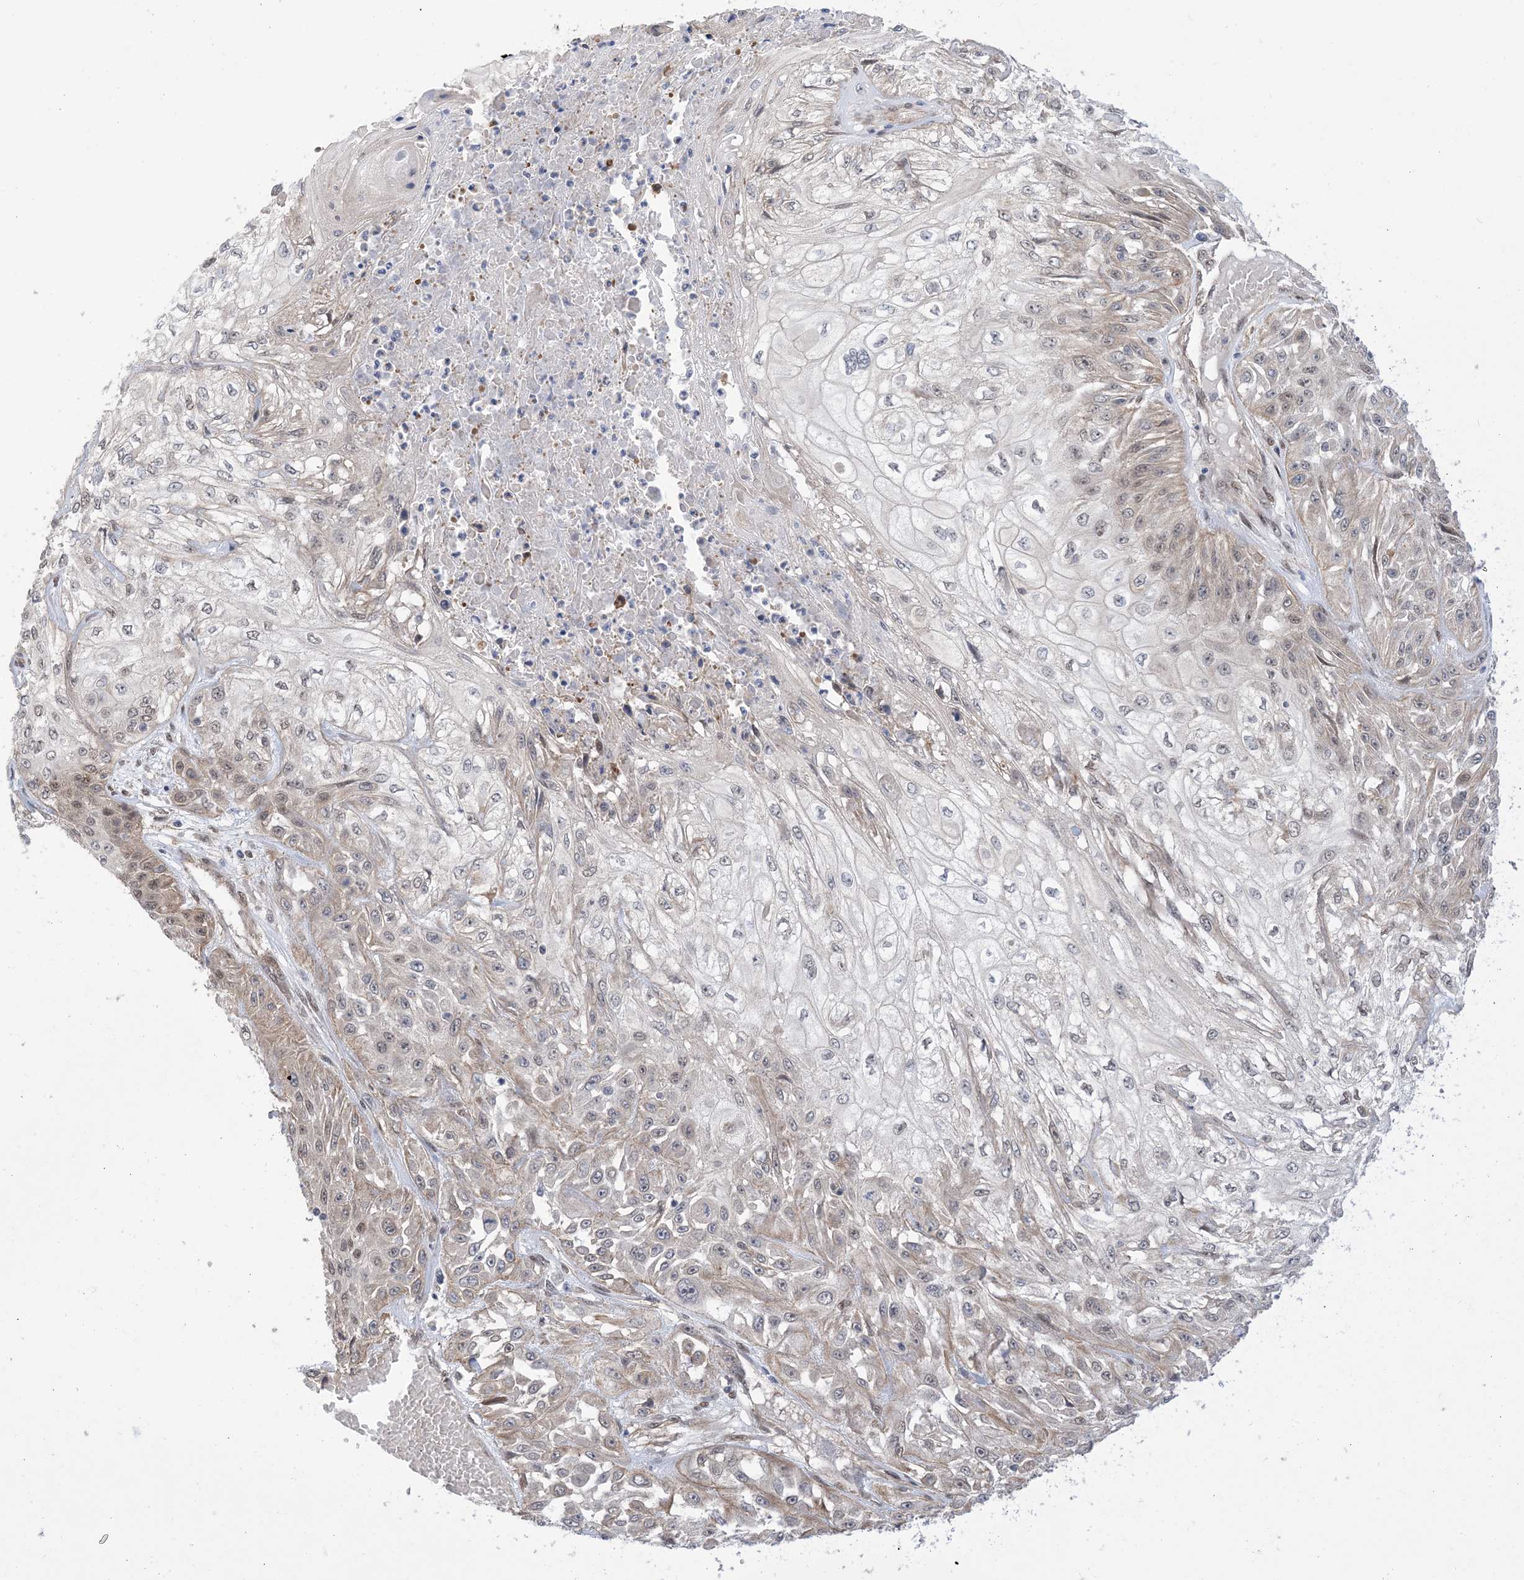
{"staining": {"intensity": "weak", "quantity": "25%-75%", "location": "cytoplasmic/membranous,nuclear"}, "tissue": "skin cancer", "cell_type": "Tumor cells", "image_type": "cancer", "snomed": [{"axis": "morphology", "description": "Squamous cell carcinoma, NOS"}, {"axis": "morphology", "description": "Squamous cell carcinoma, metastatic, NOS"}, {"axis": "topography", "description": "Skin"}, {"axis": "topography", "description": "Lymph node"}], "caption": "IHC (DAB) staining of human squamous cell carcinoma (skin) shows weak cytoplasmic/membranous and nuclear protein positivity in about 25%-75% of tumor cells.", "gene": "ZNF8", "patient": {"sex": "male", "age": 75}}